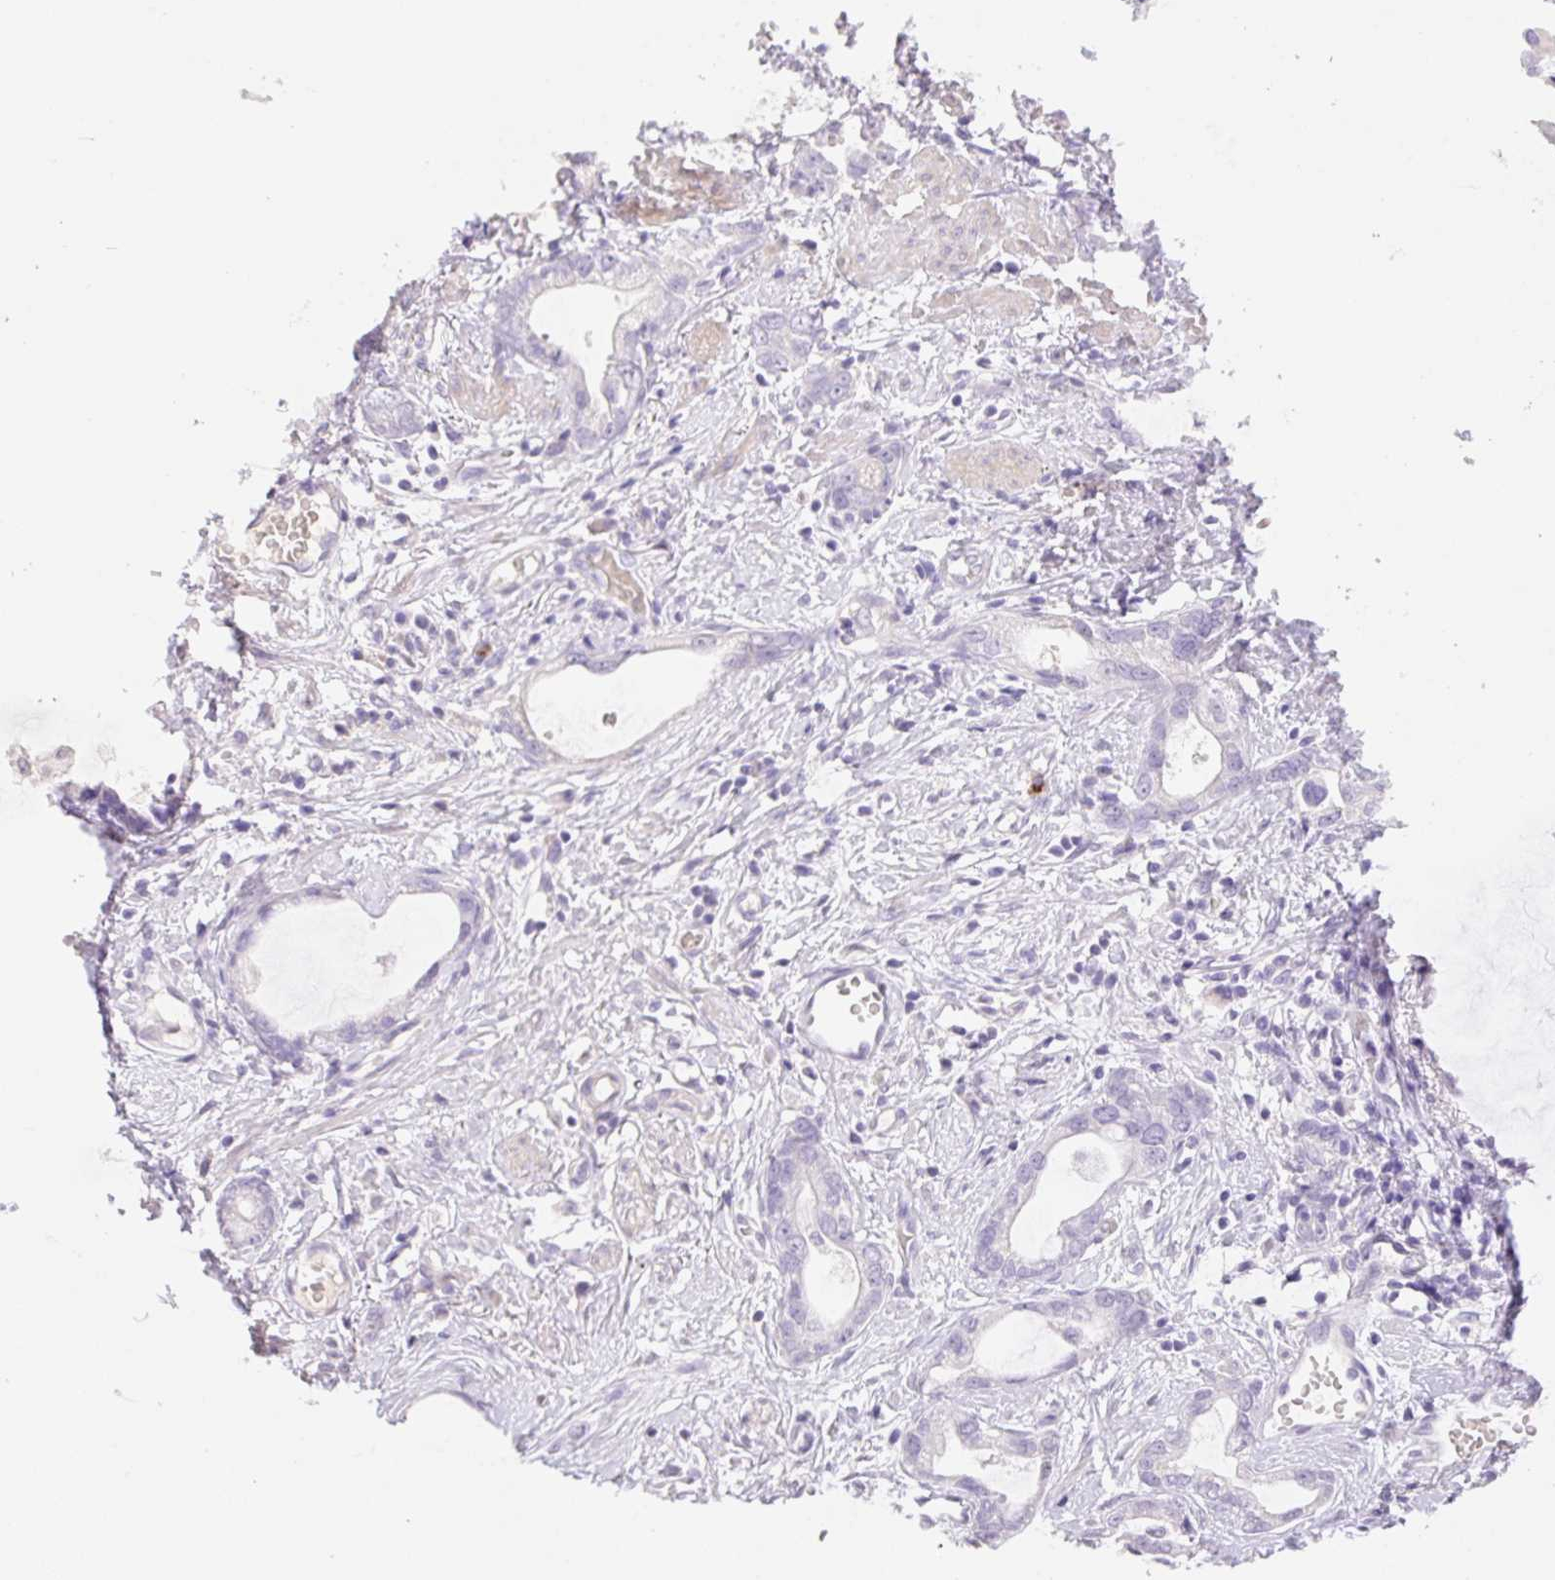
{"staining": {"intensity": "negative", "quantity": "none", "location": "none"}, "tissue": "stomach cancer", "cell_type": "Tumor cells", "image_type": "cancer", "snomed": [{"axis": "morphology", "description": "Adenocarcinoma, NOS"}, {"axis": "topography", "description": "Stomach"}], "caption": "A micrograph of human stomach cancer is negative for staining in tumor cells.", "gene": "HCRTR2", "patient": {"sex": "male", "age": 55}}